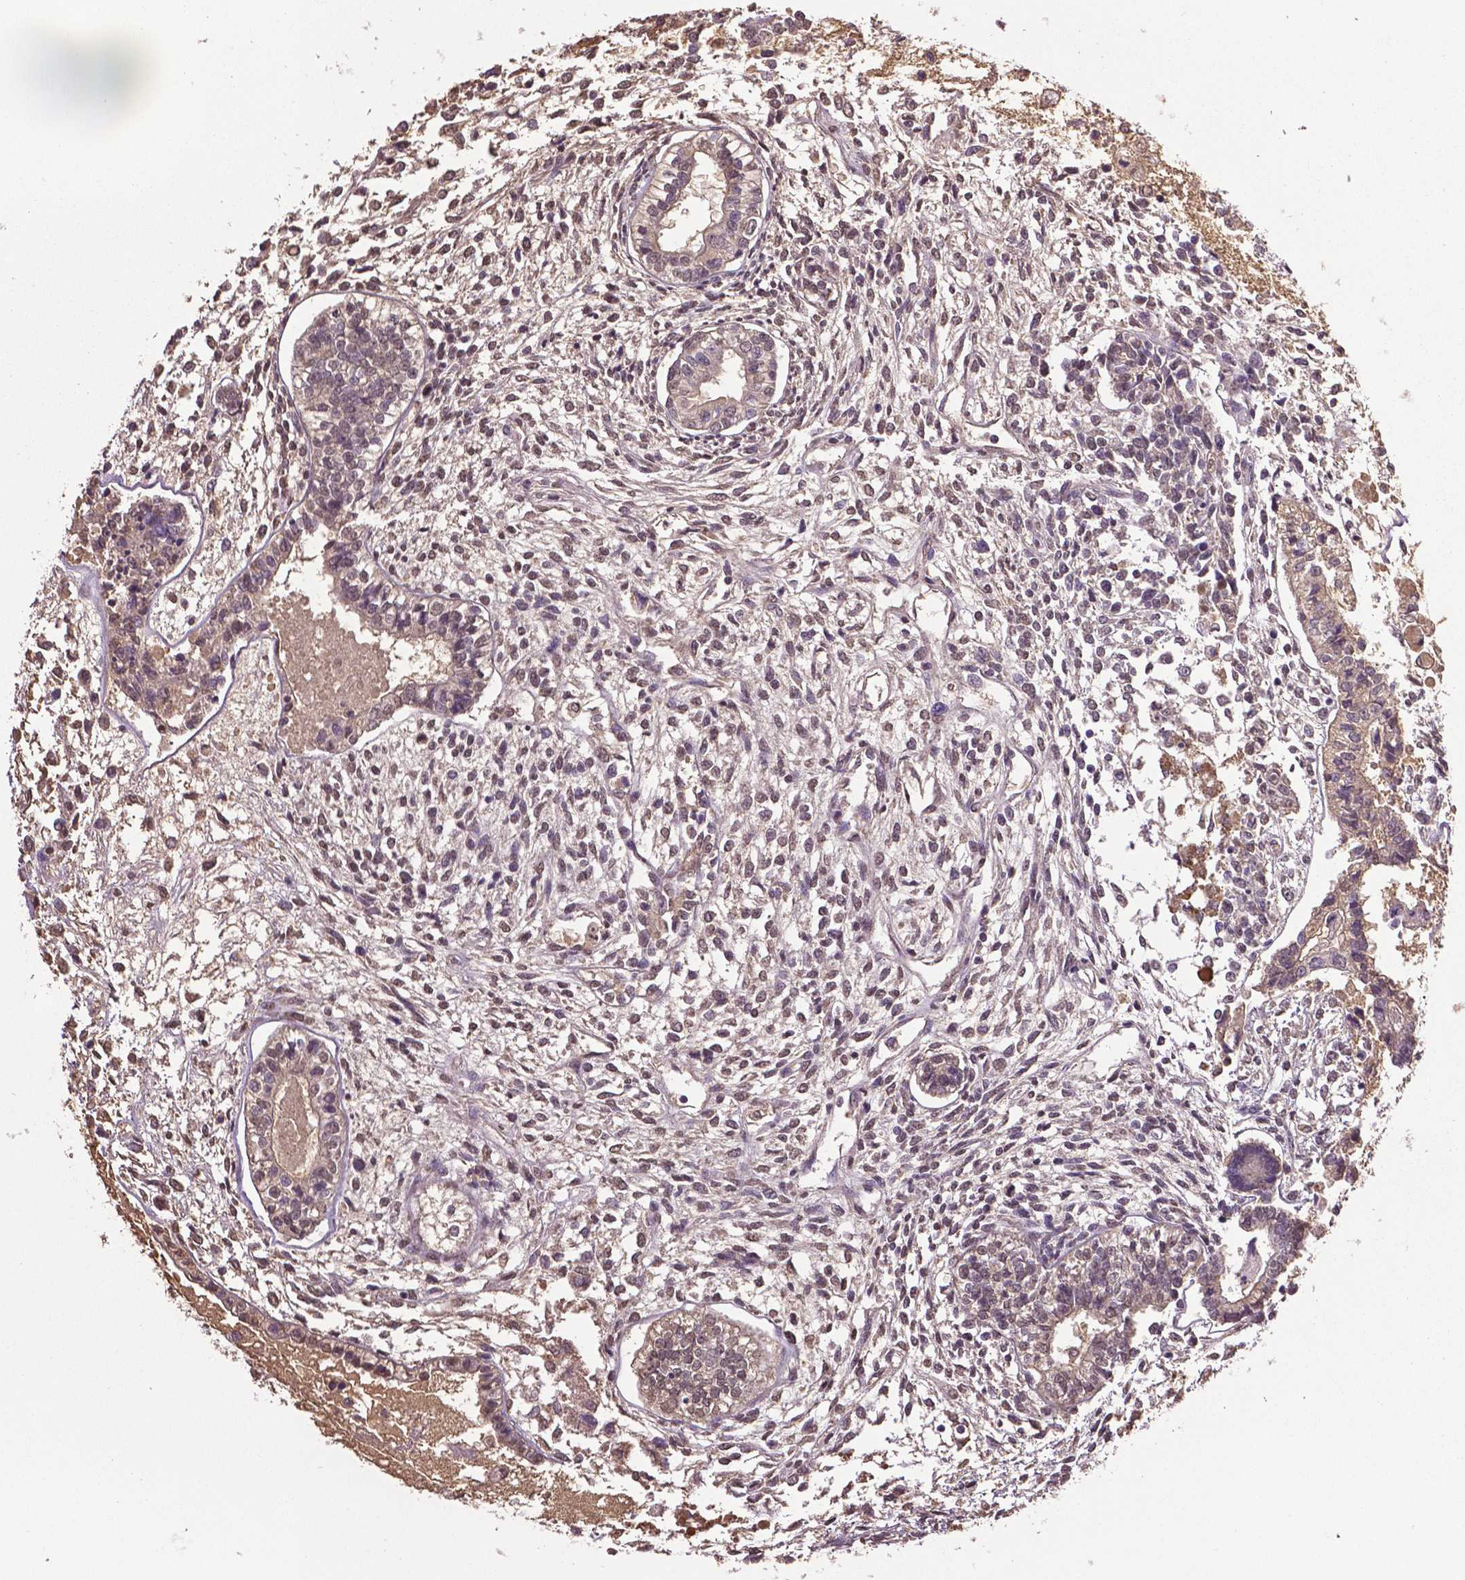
{"staining": {"intensity": "weak", "quantity": "<25%", "location": "nuclear"}, "tissue": "testis cancer", "cell_type": "Tumor cells", "image_type": "cancer", "snomed": [{"axis": "morphology", "description": "Carcinoma, Embryonal, NOS"}, {"axis": "topography", "description": "Testis"}], "caption": "IHC micrograph of testis cancer stained for a protein (brown), which reveals no staining in tumor cells.", "gene": "RUNX3", "patient": {"sex": "male", "age": 37}}